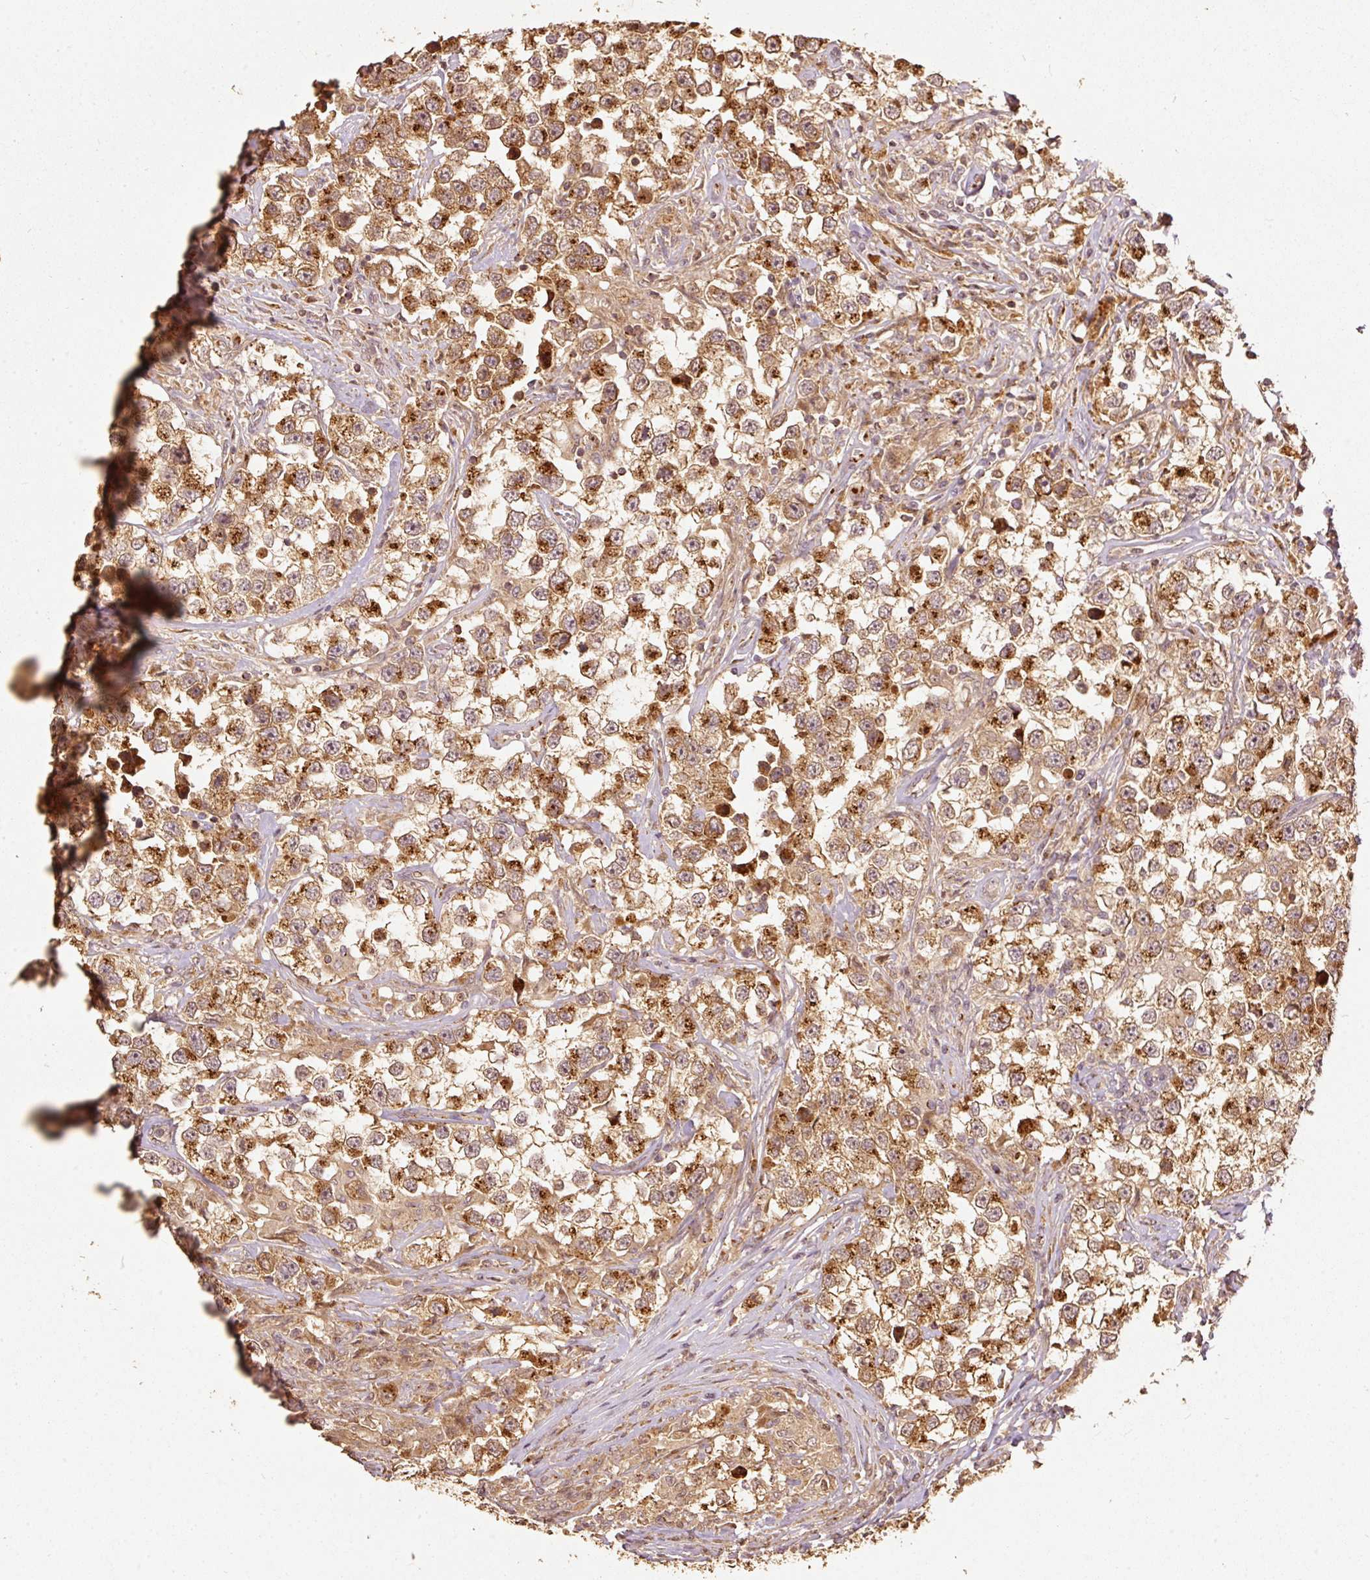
{"staining": {"intensity": "moderate", "quantity": ">75%", "location": "cytoplasmic/membranous"}, "tissue": "testis cancer", "cell_type": "Tumor cells", "image_type": "cancer", "snomed": [{"axis": "morphology", "description": "Seminoma, NOS"}, {"axis": "topography", "description": "Testis"}], "caption": "Immunohistochemistry staining of testis cancer (seminoma), which shows medium levels of moderate cytoplasmic/membranous expression in approximately >75% of tumor cells indicating moderate cytoplasmic/membranous protein staining. The staining was performed using DAB (brown) for protein detection and nuclei were counterstained in hematoxylin (blue).", "gene": "FUT8", "patient": {"sex": "male", "age": 46}}